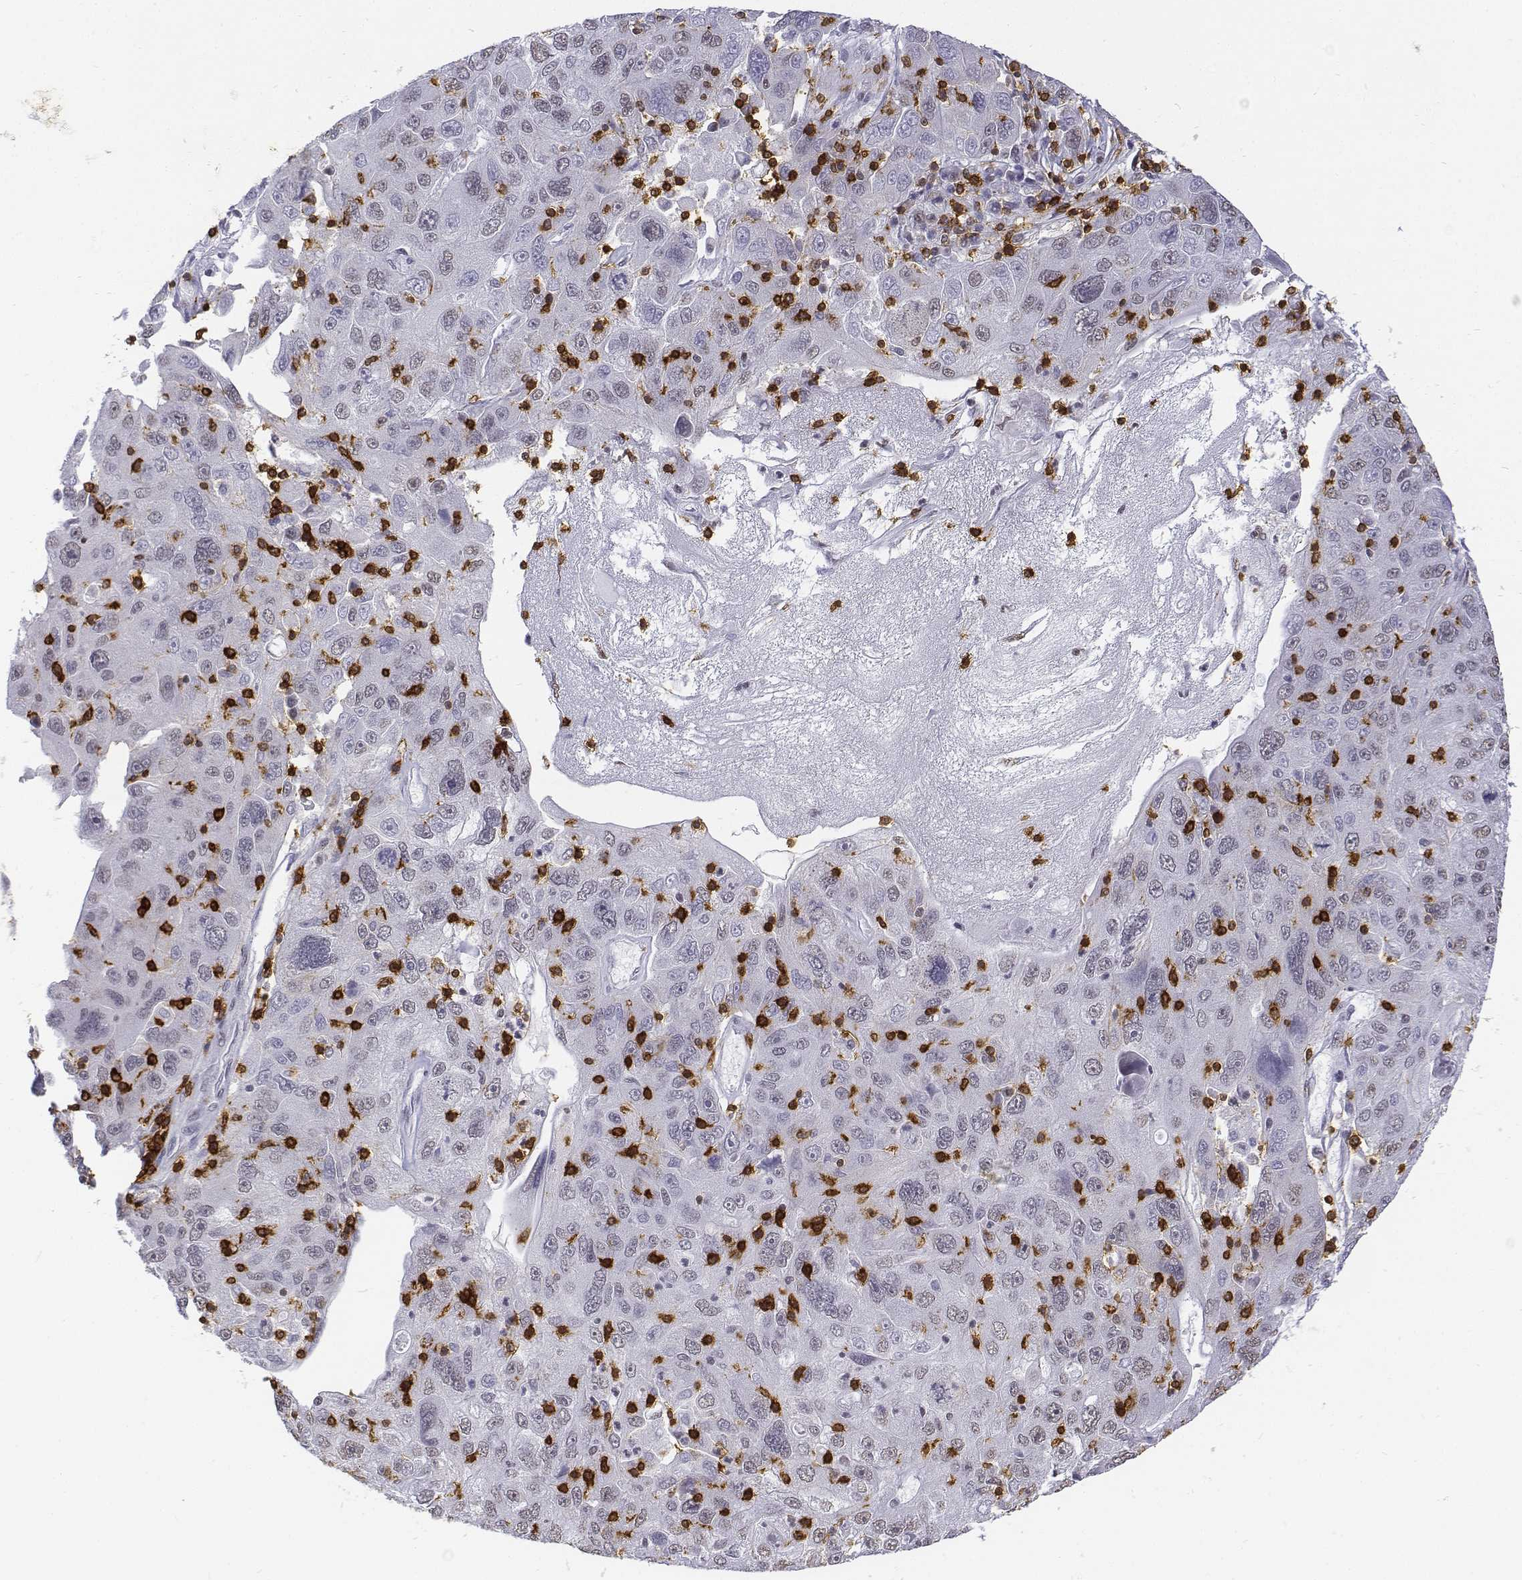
{"staining": {"intensity": "negative", "quantity": "none", "location": "none"}, "tissue": "stomach cancer", "cell_type": "Tumor cells", "image_type": "cancer", "snomed": [{"axis": "morphology", "description": "Adenocarcinoma, NOS"}, {"axis": "topography", "description": "Stomach"}], "caption": "High power microscopy histopathology image of an IHC micrograph of adenocarcinoma (stomach), revealing no significant staining in tumor cells.", "gene": "CD3E", "patient": {"sex": "male", "age": 56}}